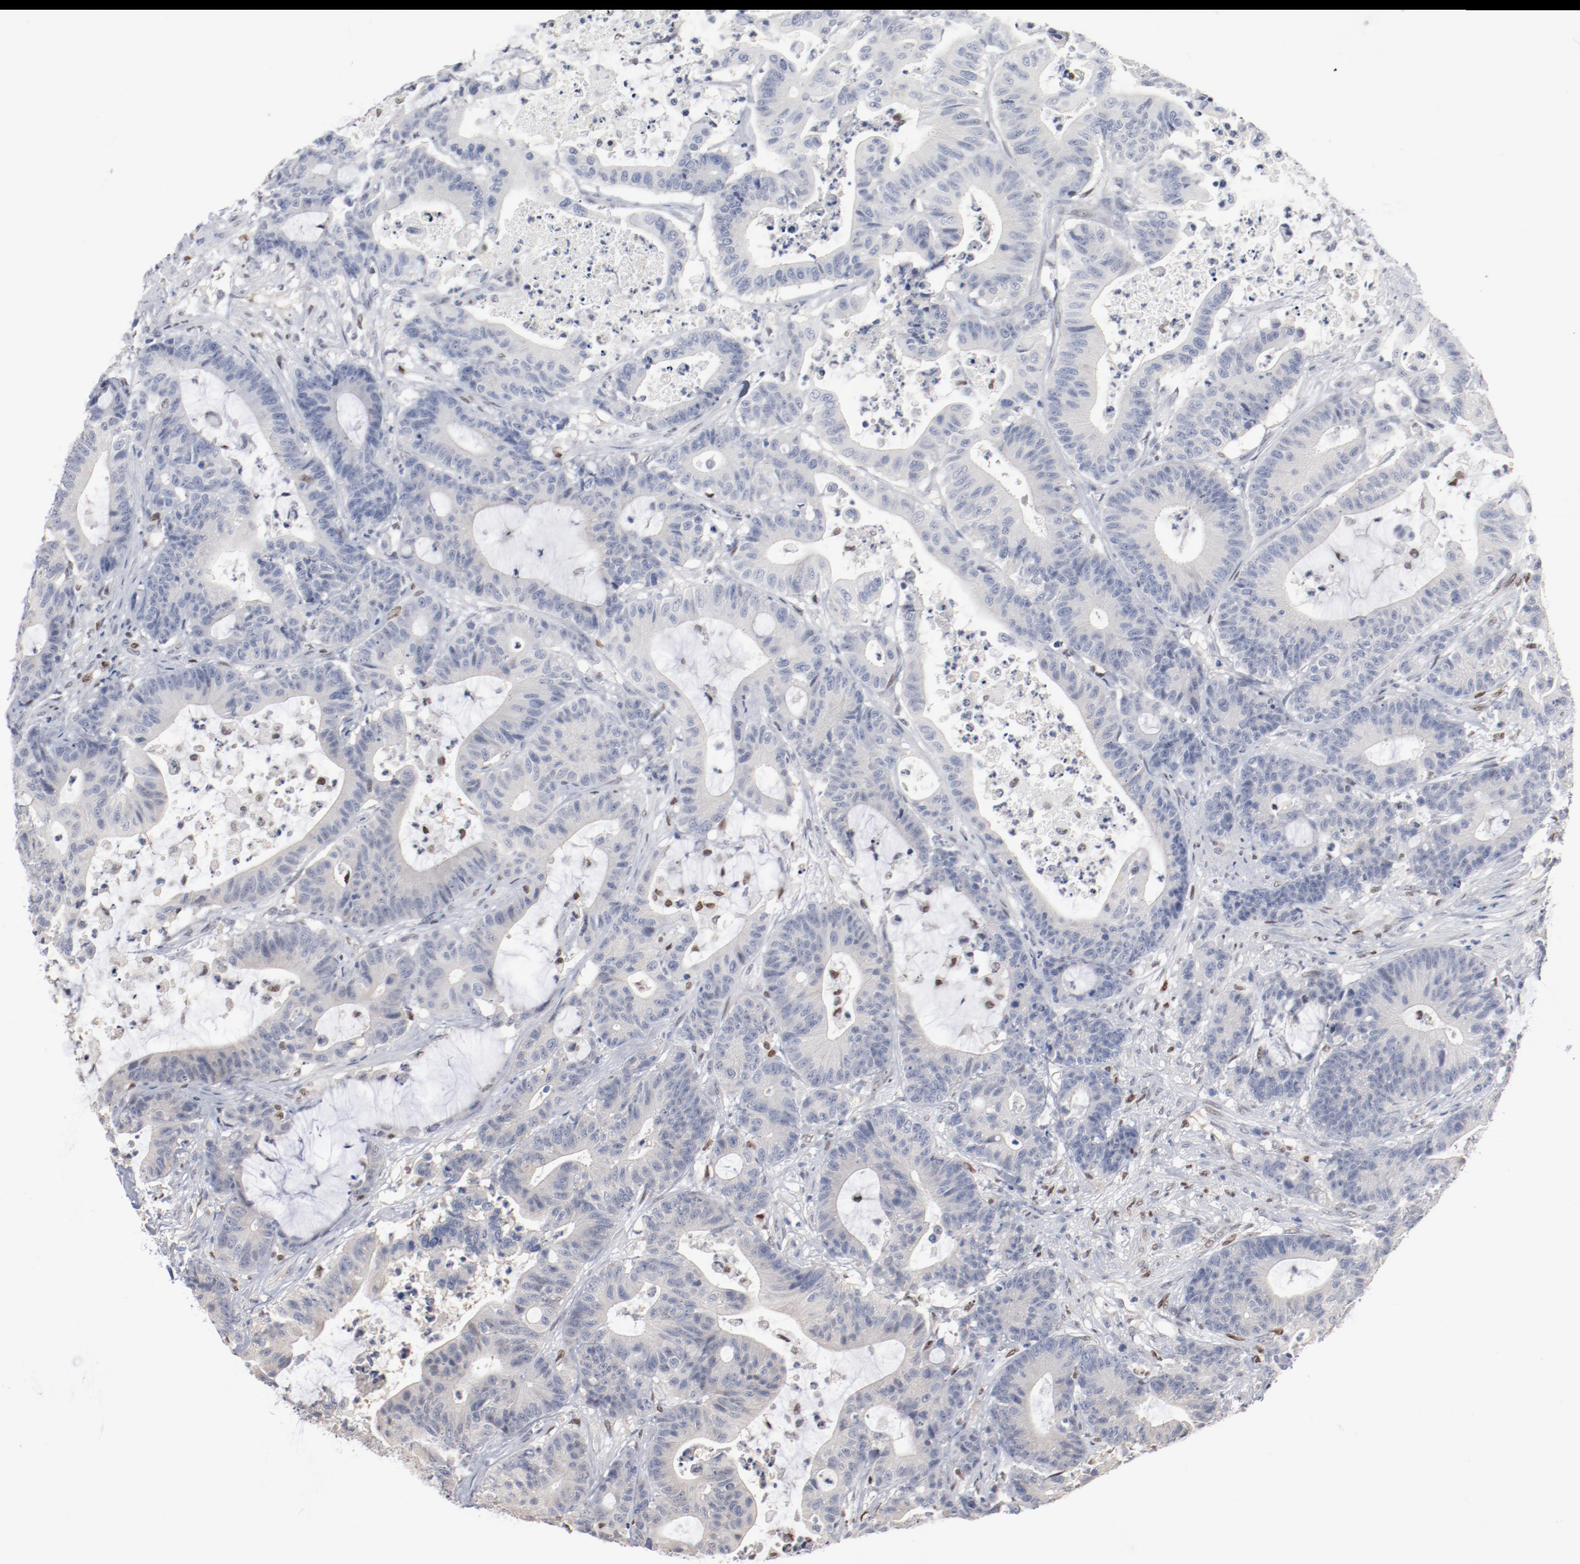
{"staining": {"intensity": "negative", "quantity": "none", "location": "none"}, "tissue": "colorectal cancer", "cell_type": "Tumor cells", "image_type": "cancer", "snomed": [{"axis": "morphology", "description": "Adenocarcinoma, NOS"}, {"axis": "topography", "description": "Colon"}], "caption": "Protein analysis of colorectal cancer (adenocarcinoma) demonstrates no significant positivity in tumor cells.", "gene": "ZEB2", "patient": {"sex": "female", "age": 84}}